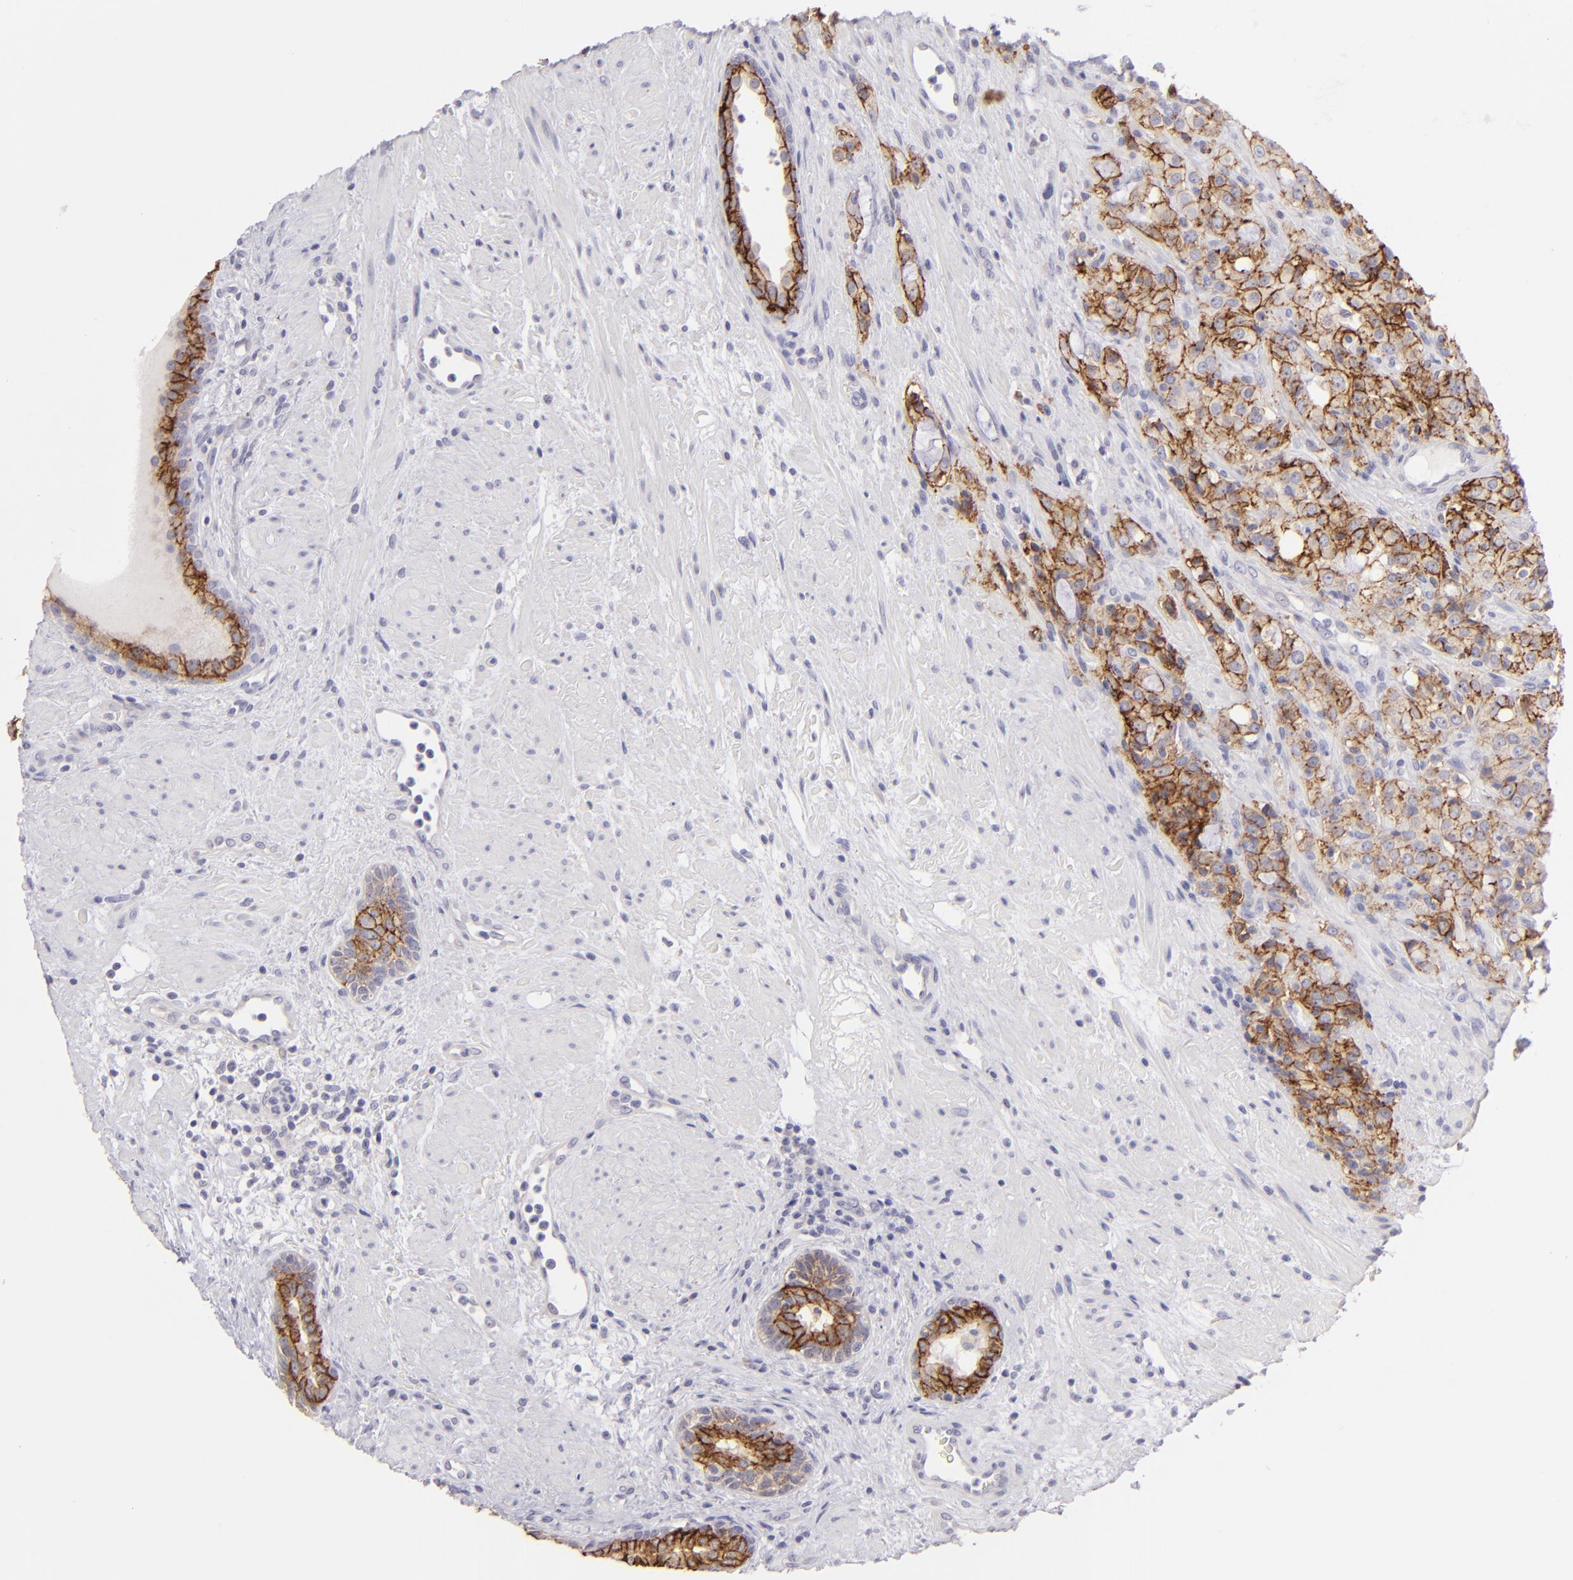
{"staining": {"intensity": "moderate", "quantity": ">75%", "location": "cytoplasmic/membranous"}, "tissue": "prostate cancer", "cell_type": "Tumor cells", "image_type": "cancer", "snomed": [{"axis": "morphology", "description": "Adenocarcinoma, High grade"}, {"axis": "topography", "description": "Prostate"}], "caption": "IHC histopathology image of human prostate cancer stained for a protein (brown), which displays medium levels of moderate cytoplasmic/membranous staining in approximately >75% of tumor cells.", "gene": "CLDN4", "patient": {"sex": "male", "age": 72}}